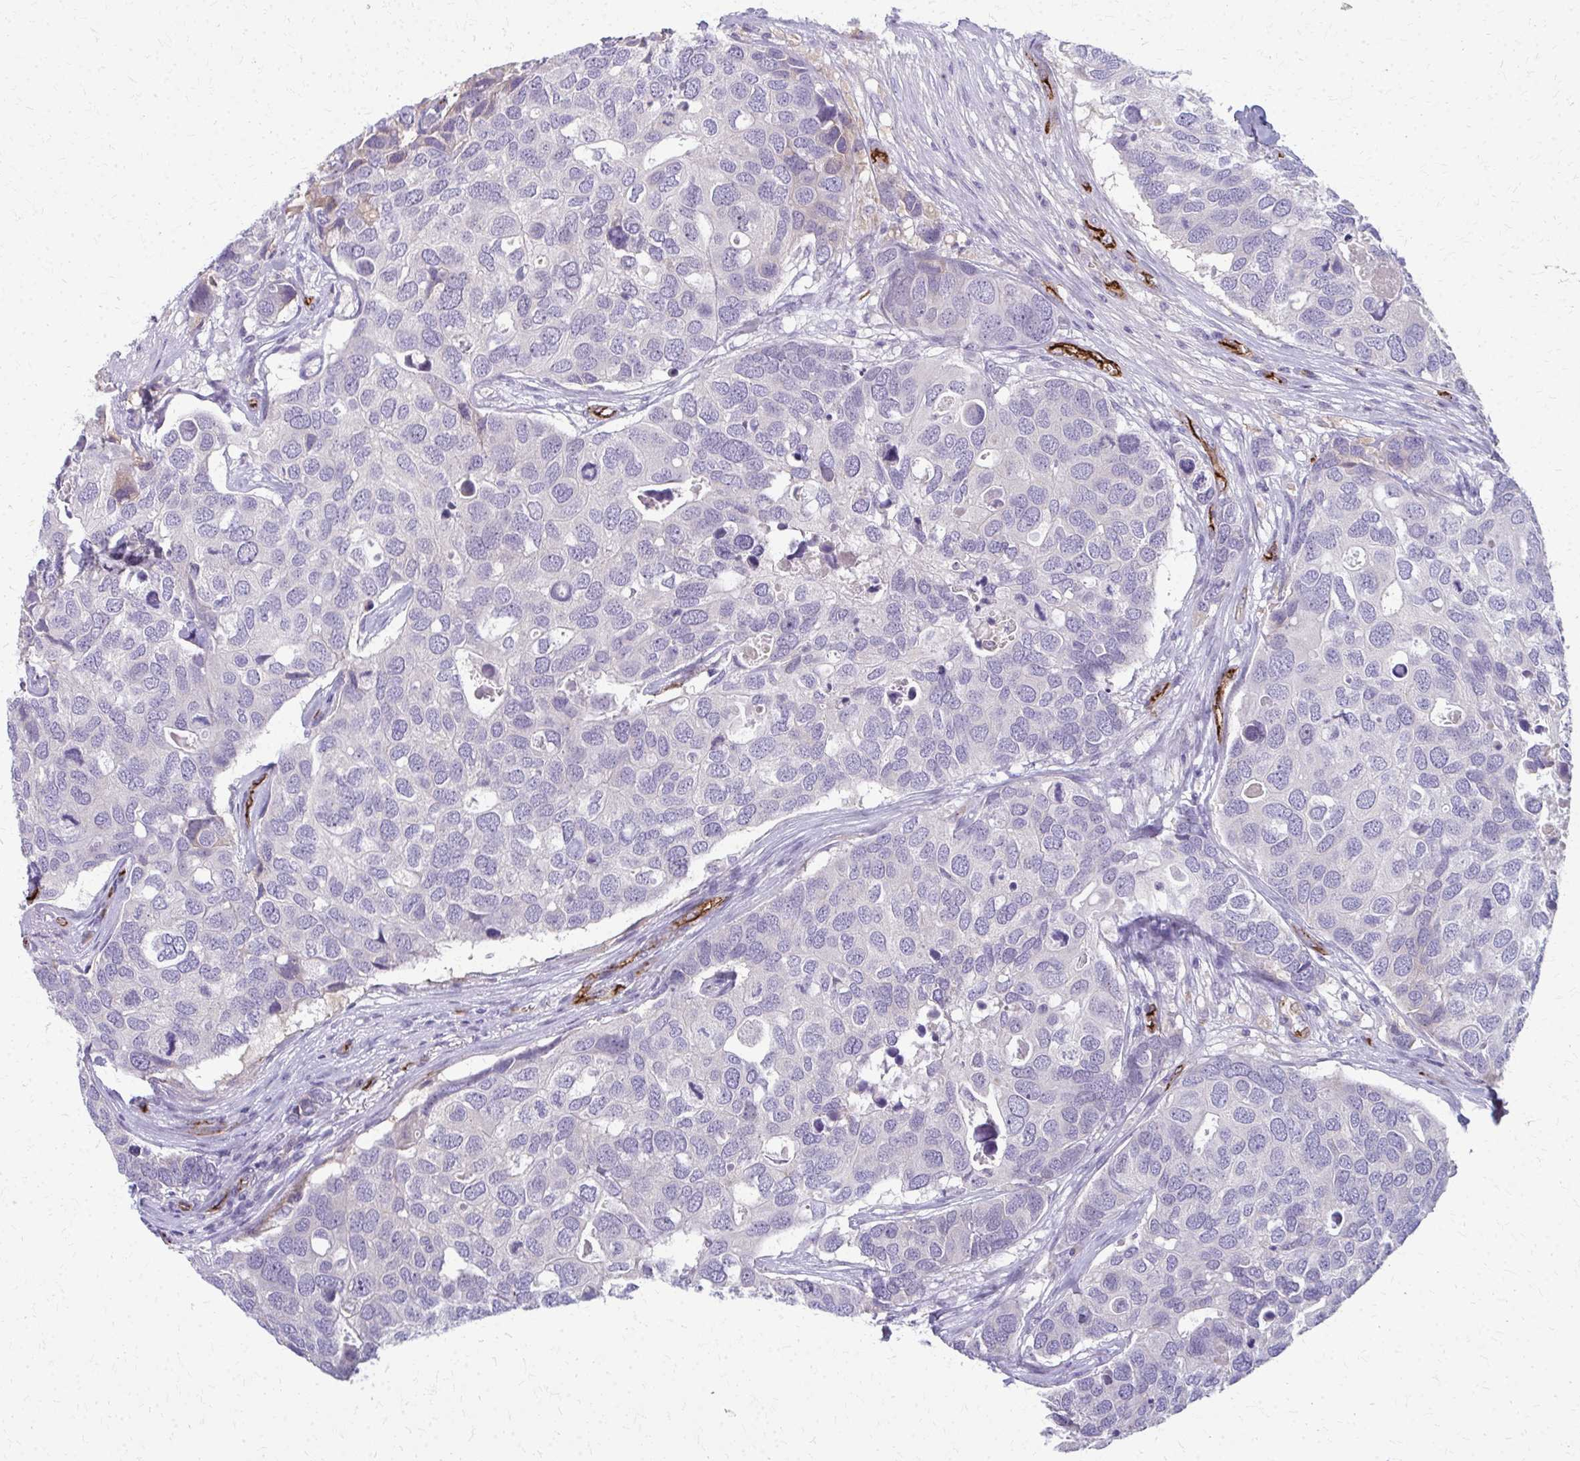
{"staining": {"intensity": "negative", "quantity": "none", "location": "none"}, "tissue": "breast cancer", "cell_type": "Tumor cells", "image_type": "cancer", "snomed": [{"axis": "morphology", "description": "Duct carcinoma"}, {"axis": "topography", "description": "Breast"}], "caption": "There is no significant staining in tumor cells of breast infiltrating ductal carcinoma.", "gene": "ADIPOQ", "patient": {"sex": "female", "age": 83}}